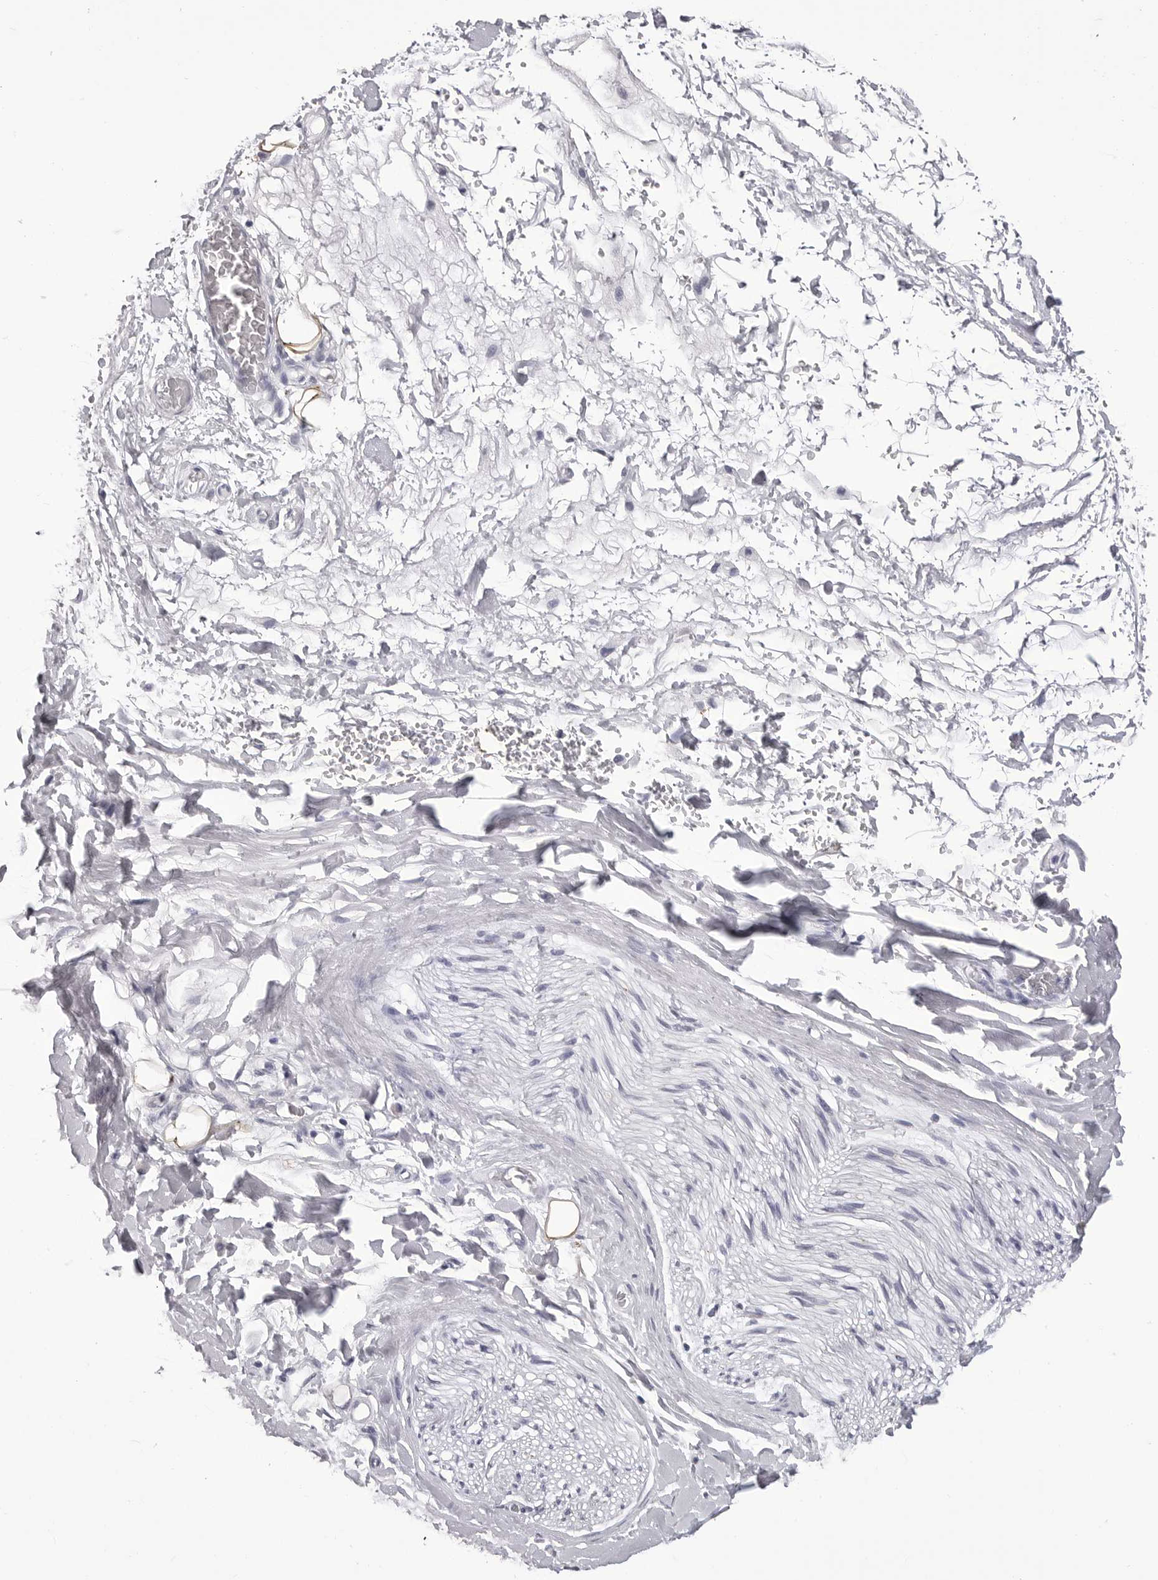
{"staining": {"intensity": "negative", "quantity": "none", "location": "none"}, "tissue": "adipose tissue", "cell_type": "Adipocytes", "image_type": "normal", "snomed": [{"axis": "morphology", "description": "Normal tissue, NOS"}, {"axis": "morphology", "description": "Adenocarcinoma, NOS"}, {"axis": "topography", "description": "Esophagus"}], "caption": "The micrograph shows no staining of adipocytes in unremarkable adipose tissue.", "gene": "LGALS4", "patient": {"sex": "male", "age": 62}}